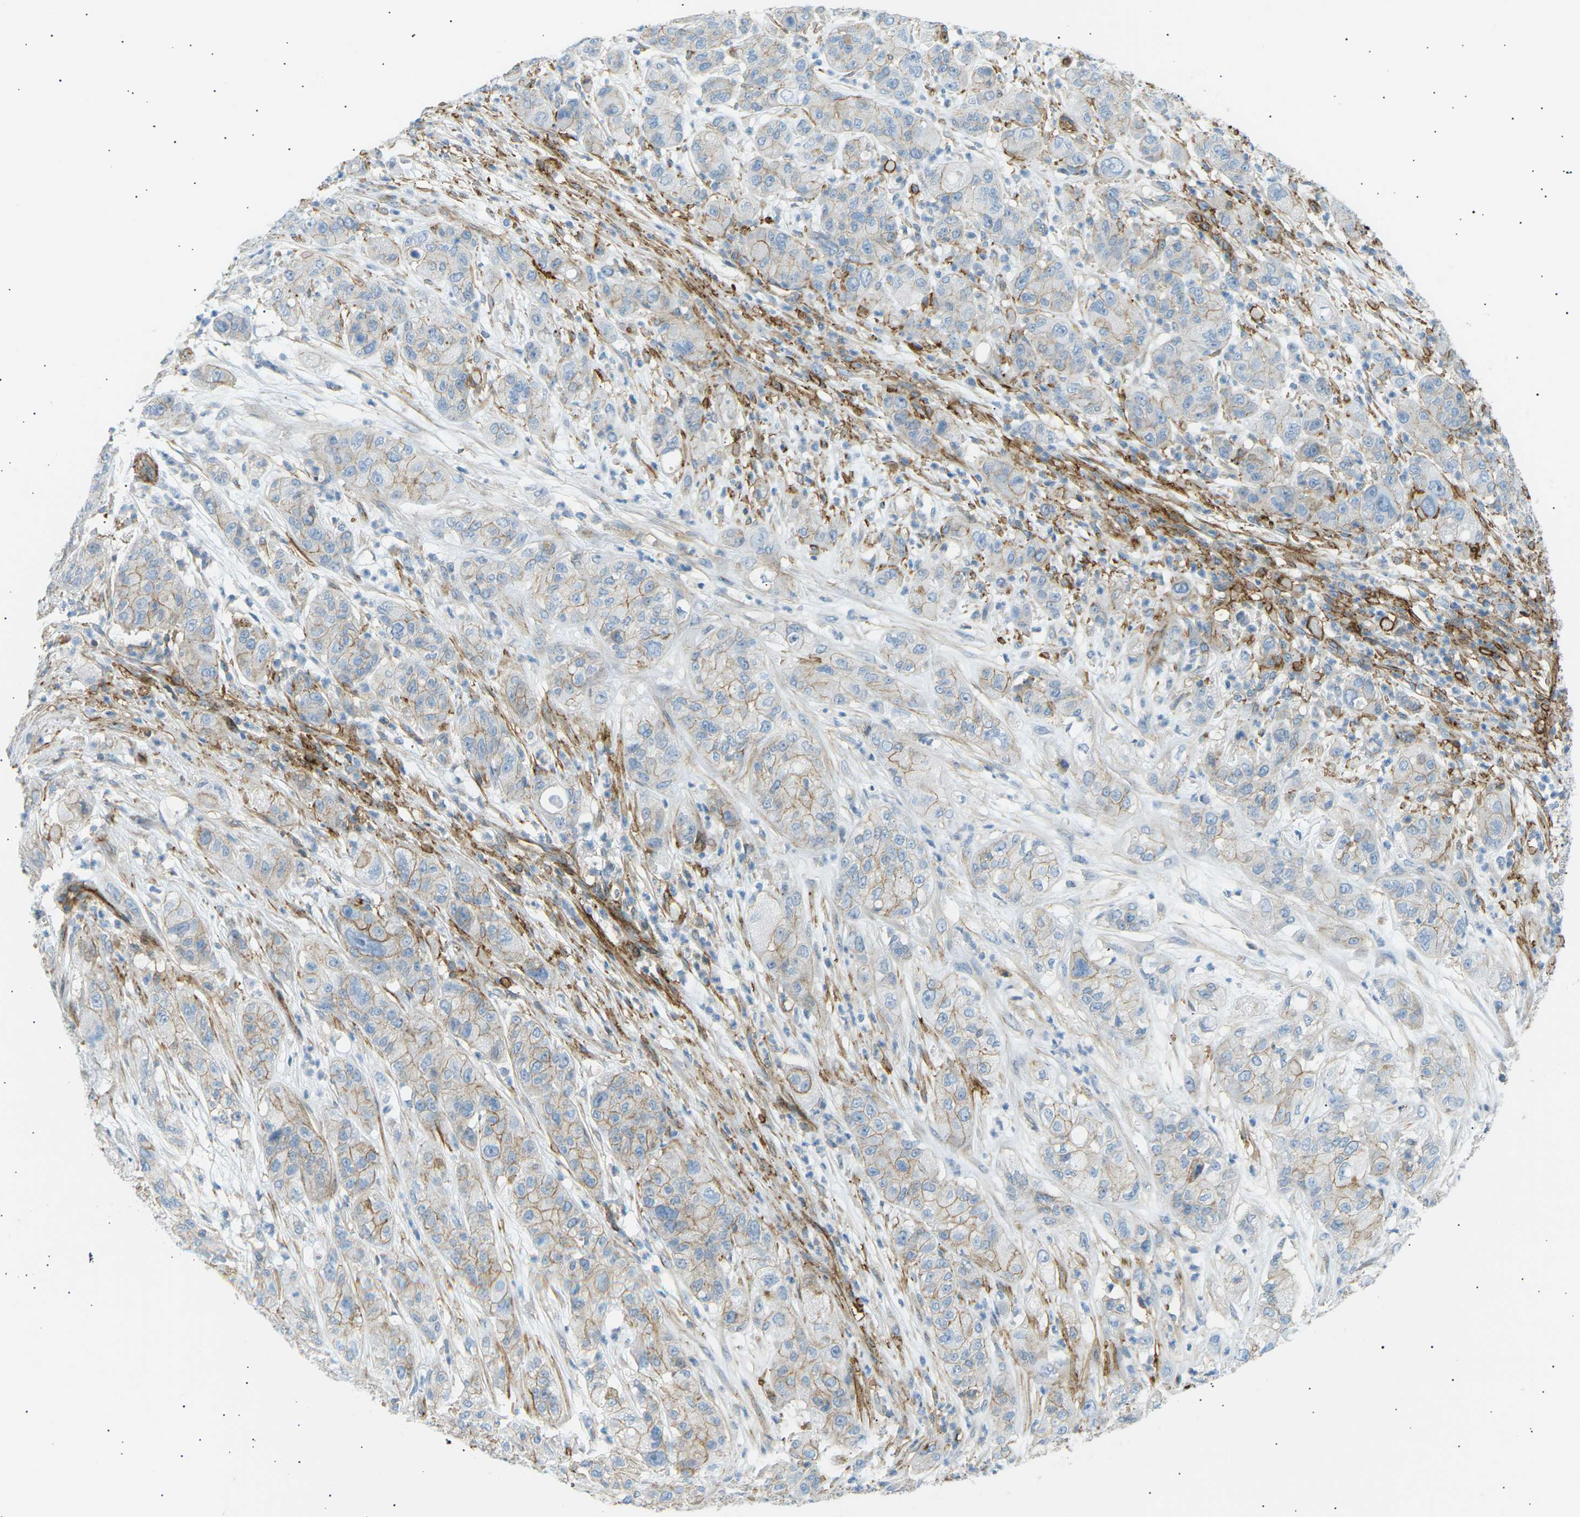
{"staining": {"intensity": "moderate", "quantity": "25%-75%", "location": "cytoplasmic/membranous"}, "tissue": "pancreatic cancer", "cell_type": "Tumor cells", "image_type": "cancer", "snomed": [{"axis": "morphology", "description": "Adenocarcinoma, NOS"}, {"axis": "topography", "description": "Pancreas"}], "caption": "DAB immunohistochemical staining of human pancreatic adenocarcinoma displays moderate cytoplasmic/membranous protein positivity in approximately 25%-75% of tumor cells. (DAB IHC, brown staining for protein, blue staining for nuclei).", "gene": "ATP2B4", "patient": {"sex": "female", "age": 78}}